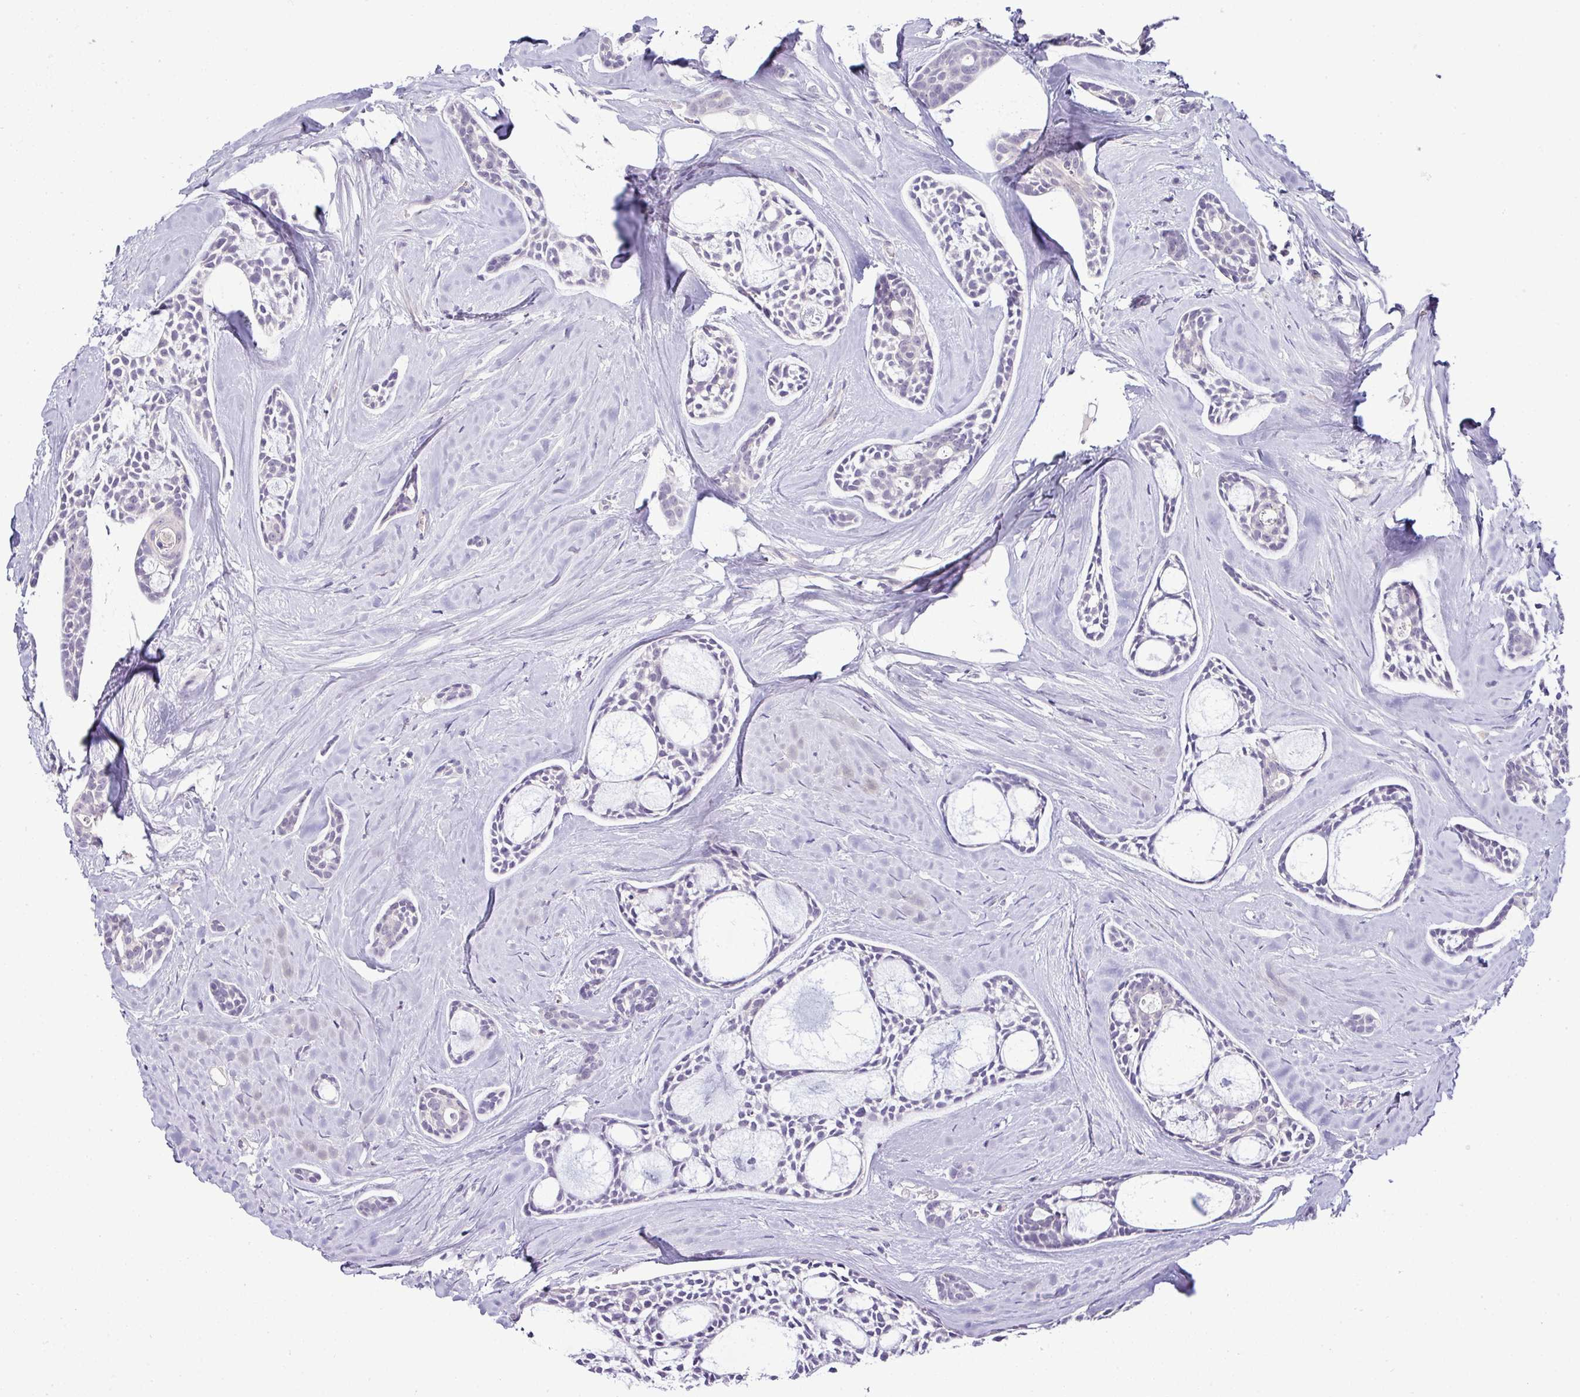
{"staining": {"intensity": "negative", "quantity": "none", "location": "none"}, "tissue": "head and neck cancer", "cell_type": "Tumor cells", "image_type": "cancer", "snomed": [{"axis": "morphology", "description": "Adenocarcinoma, NOS"}, {"axis": "topography", "description": "Subcutis"}, {"axis": "topography", "description": "Head-Neck"}], "caption": "DAB (3,3'-diaminobenzidine) immunohistochemical staining of human head and neck cancer (adenocarcinoma) reveals no significant positivity in tumor cells.", "gene": "HBEGF", "patient": {"sex": "female", "age": 73}}